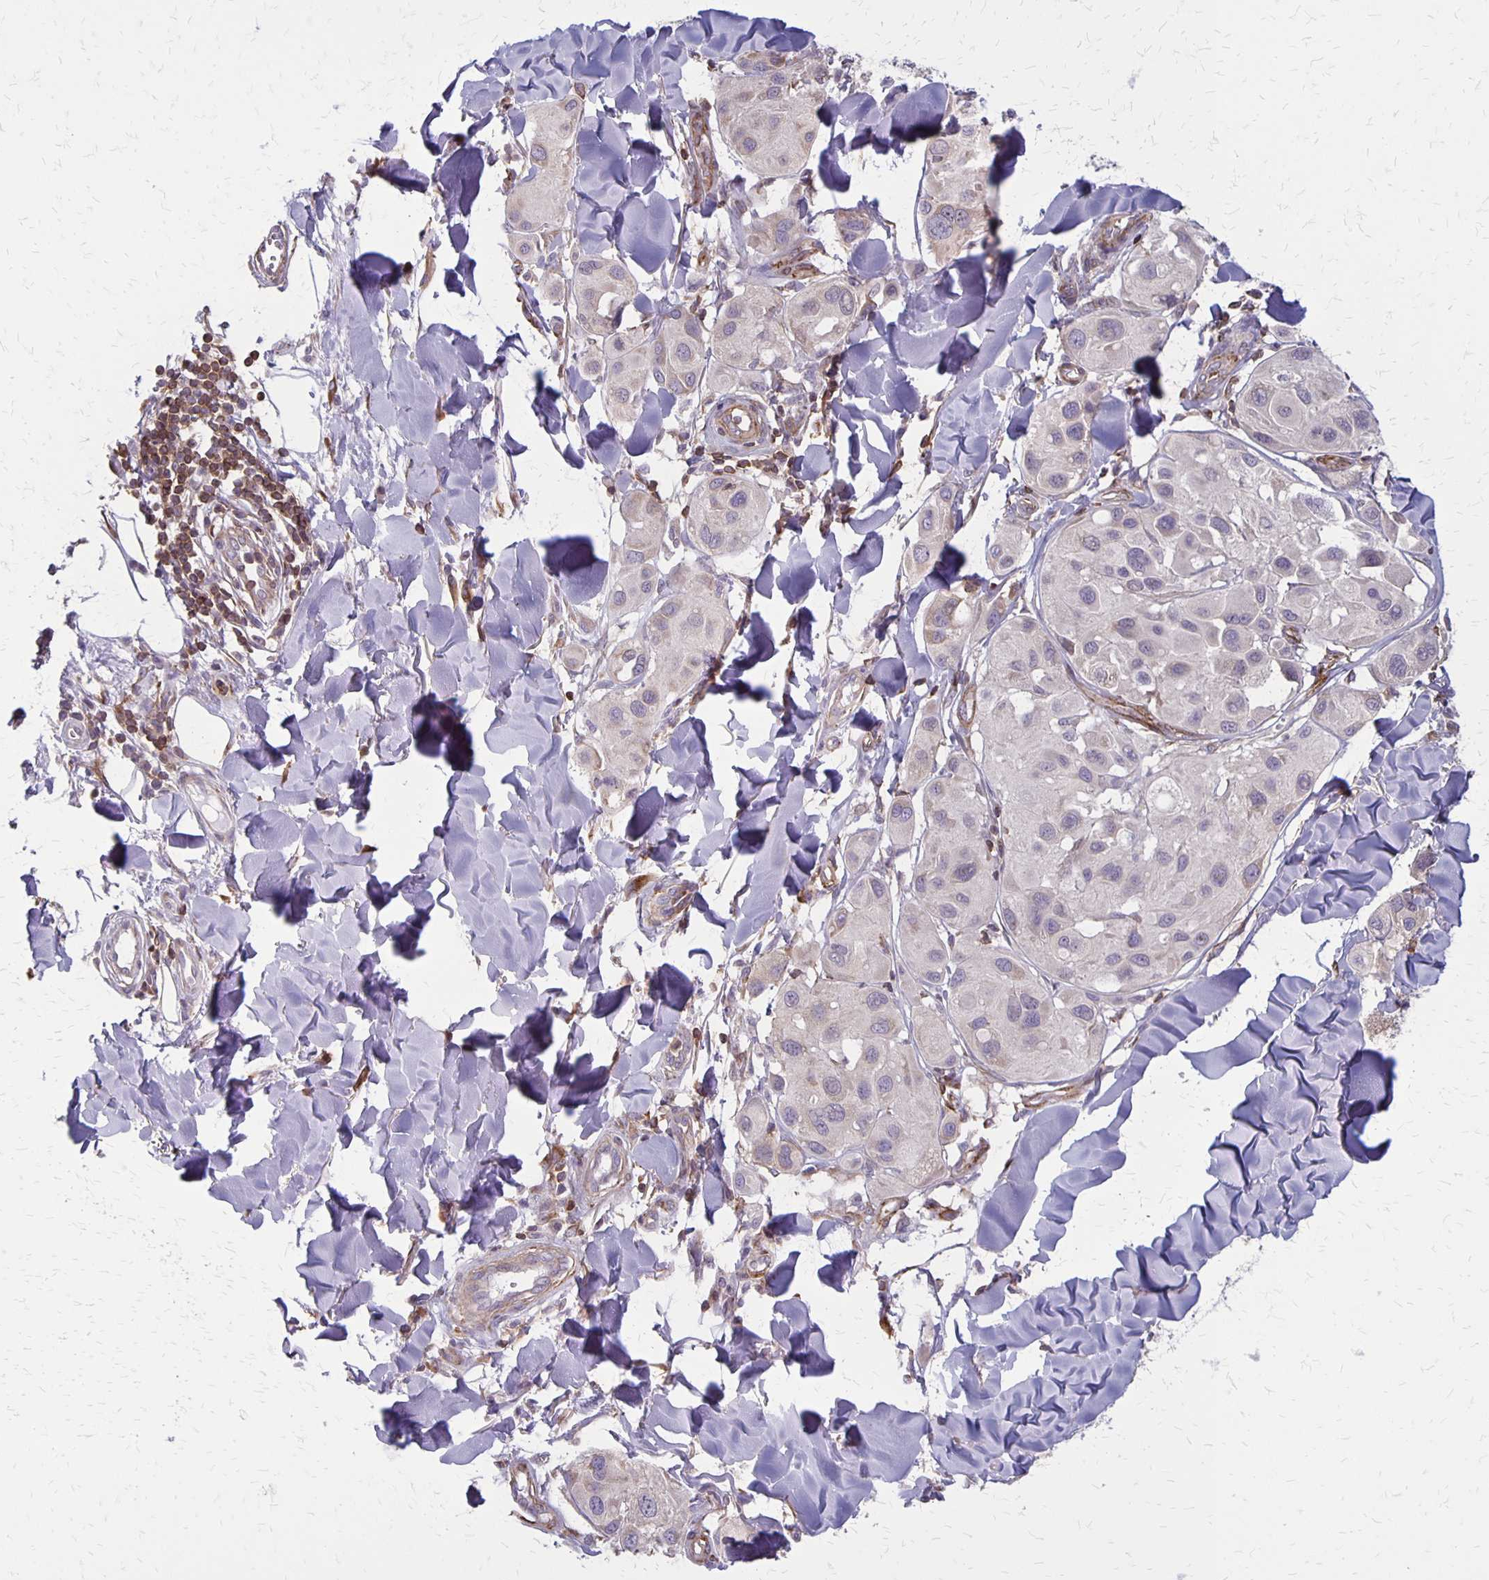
{"staining": {"intensity": "negative", "quantity": "none", "location": "none"}, "tissue": "melanoma", "cell_type": "Tumor cells", "image_type": "cancer", "snomed": [{"axis": "morphology", "description": "Malignant melanoma, Metastatic site"}, {"axis": "topography", "description": "Skin"}], "caption": "Immunohistochemical staining of melanoma reveals no significant expression in tumor cells.", "gene": "SEPTIN5", "patient": {"sex": "male", "age": 41}}